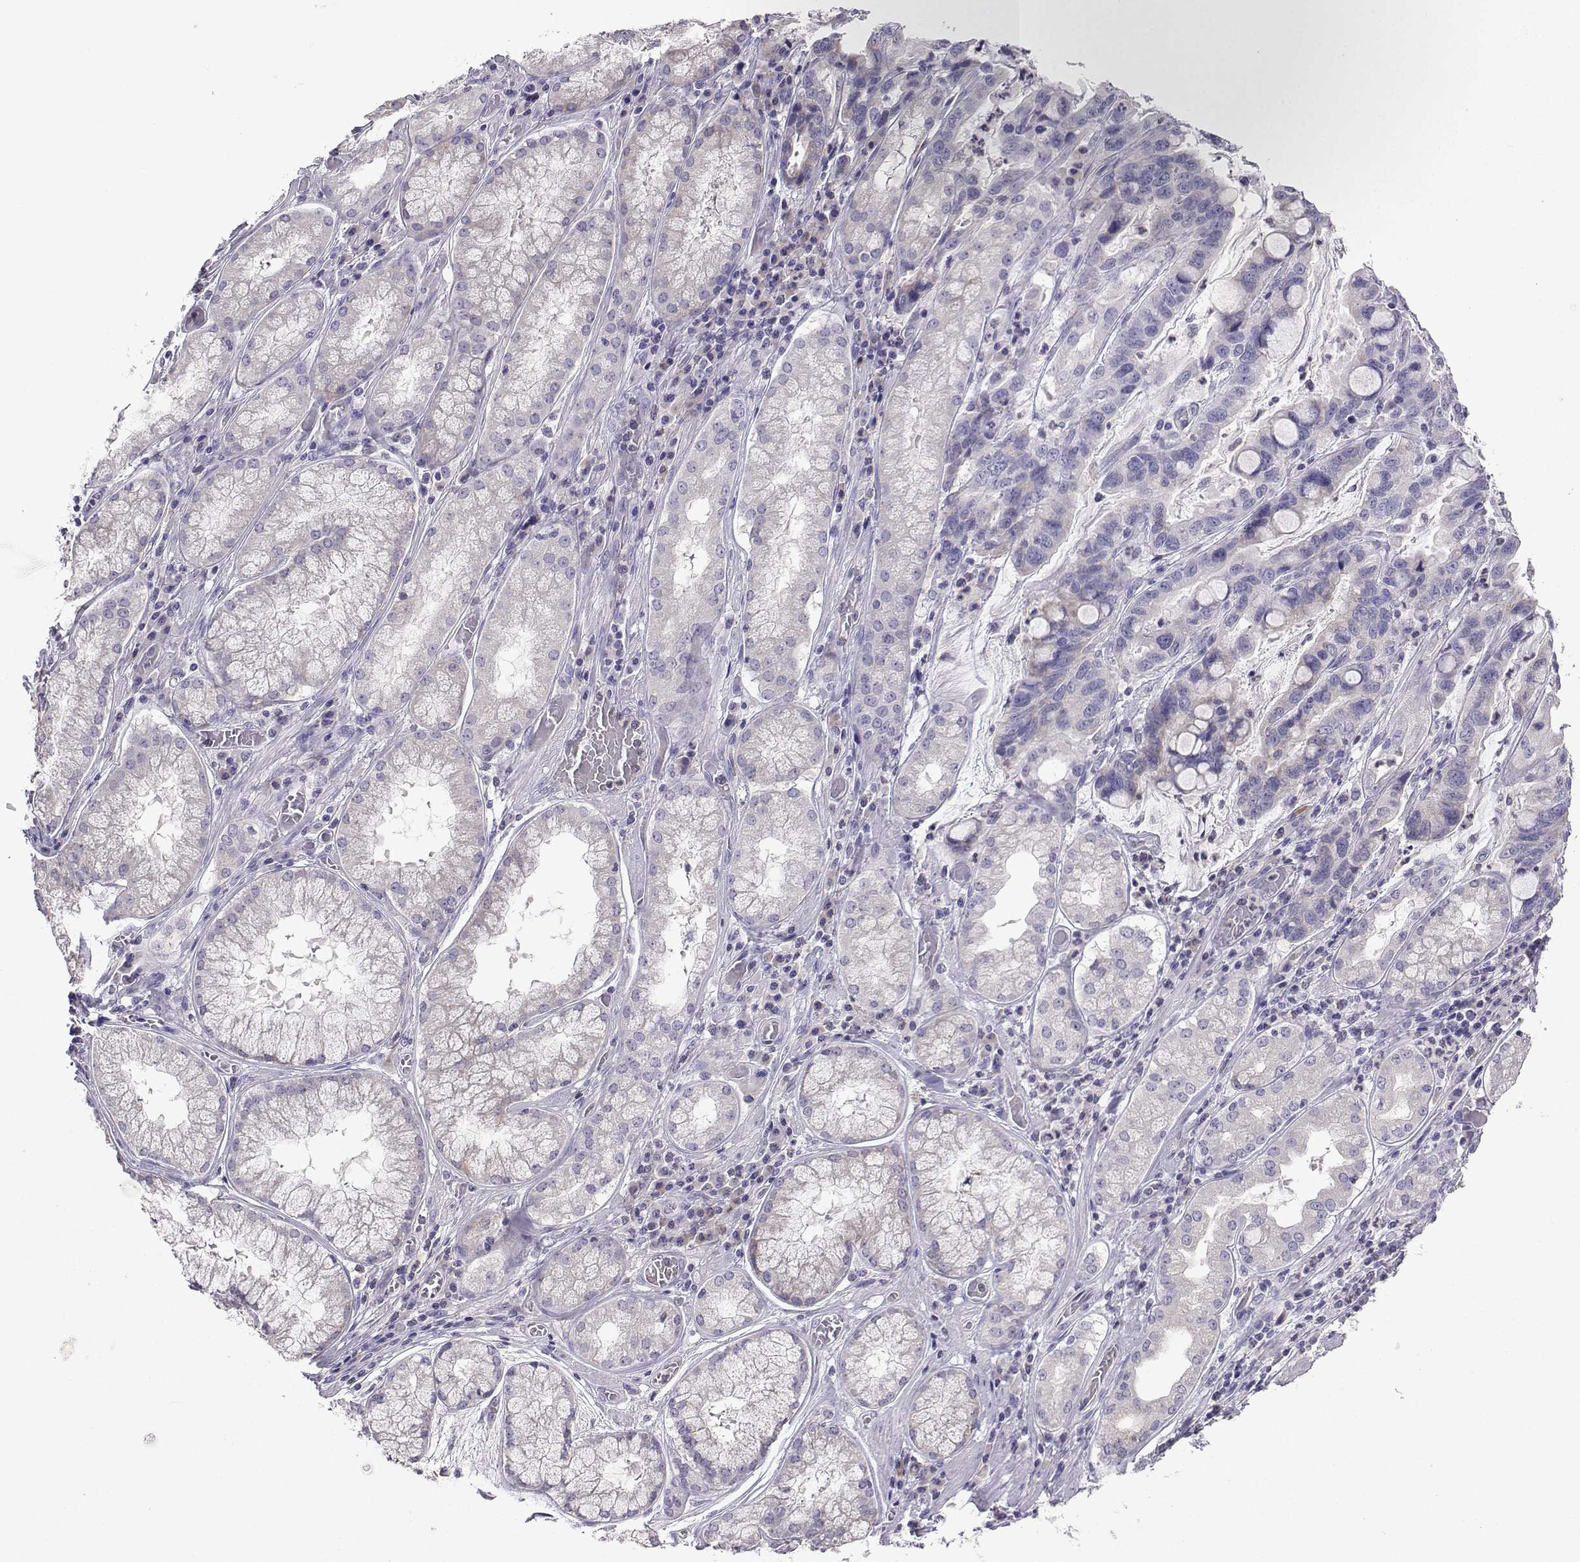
{"staining": {"intensity": "negative", "quantity": "none", "location": "none"}, "tissue": "stomach cancer", "cell_type": "Tumor cells", "image_type": "cancer", "snomed": [{"axis": "morphology", "description": "Adenocarcinoma, NOS"}, {"axis": "topography", "description": "Stomach, lower"}], "caption": "This is a micrograph of immunohistochemistry (IHC) staining of stomach cancer (adenocarcinoma), which shows no positivity in tumor cells.", "gene": "FCAMR", "patient": {"sex": "female", "age": 76}}